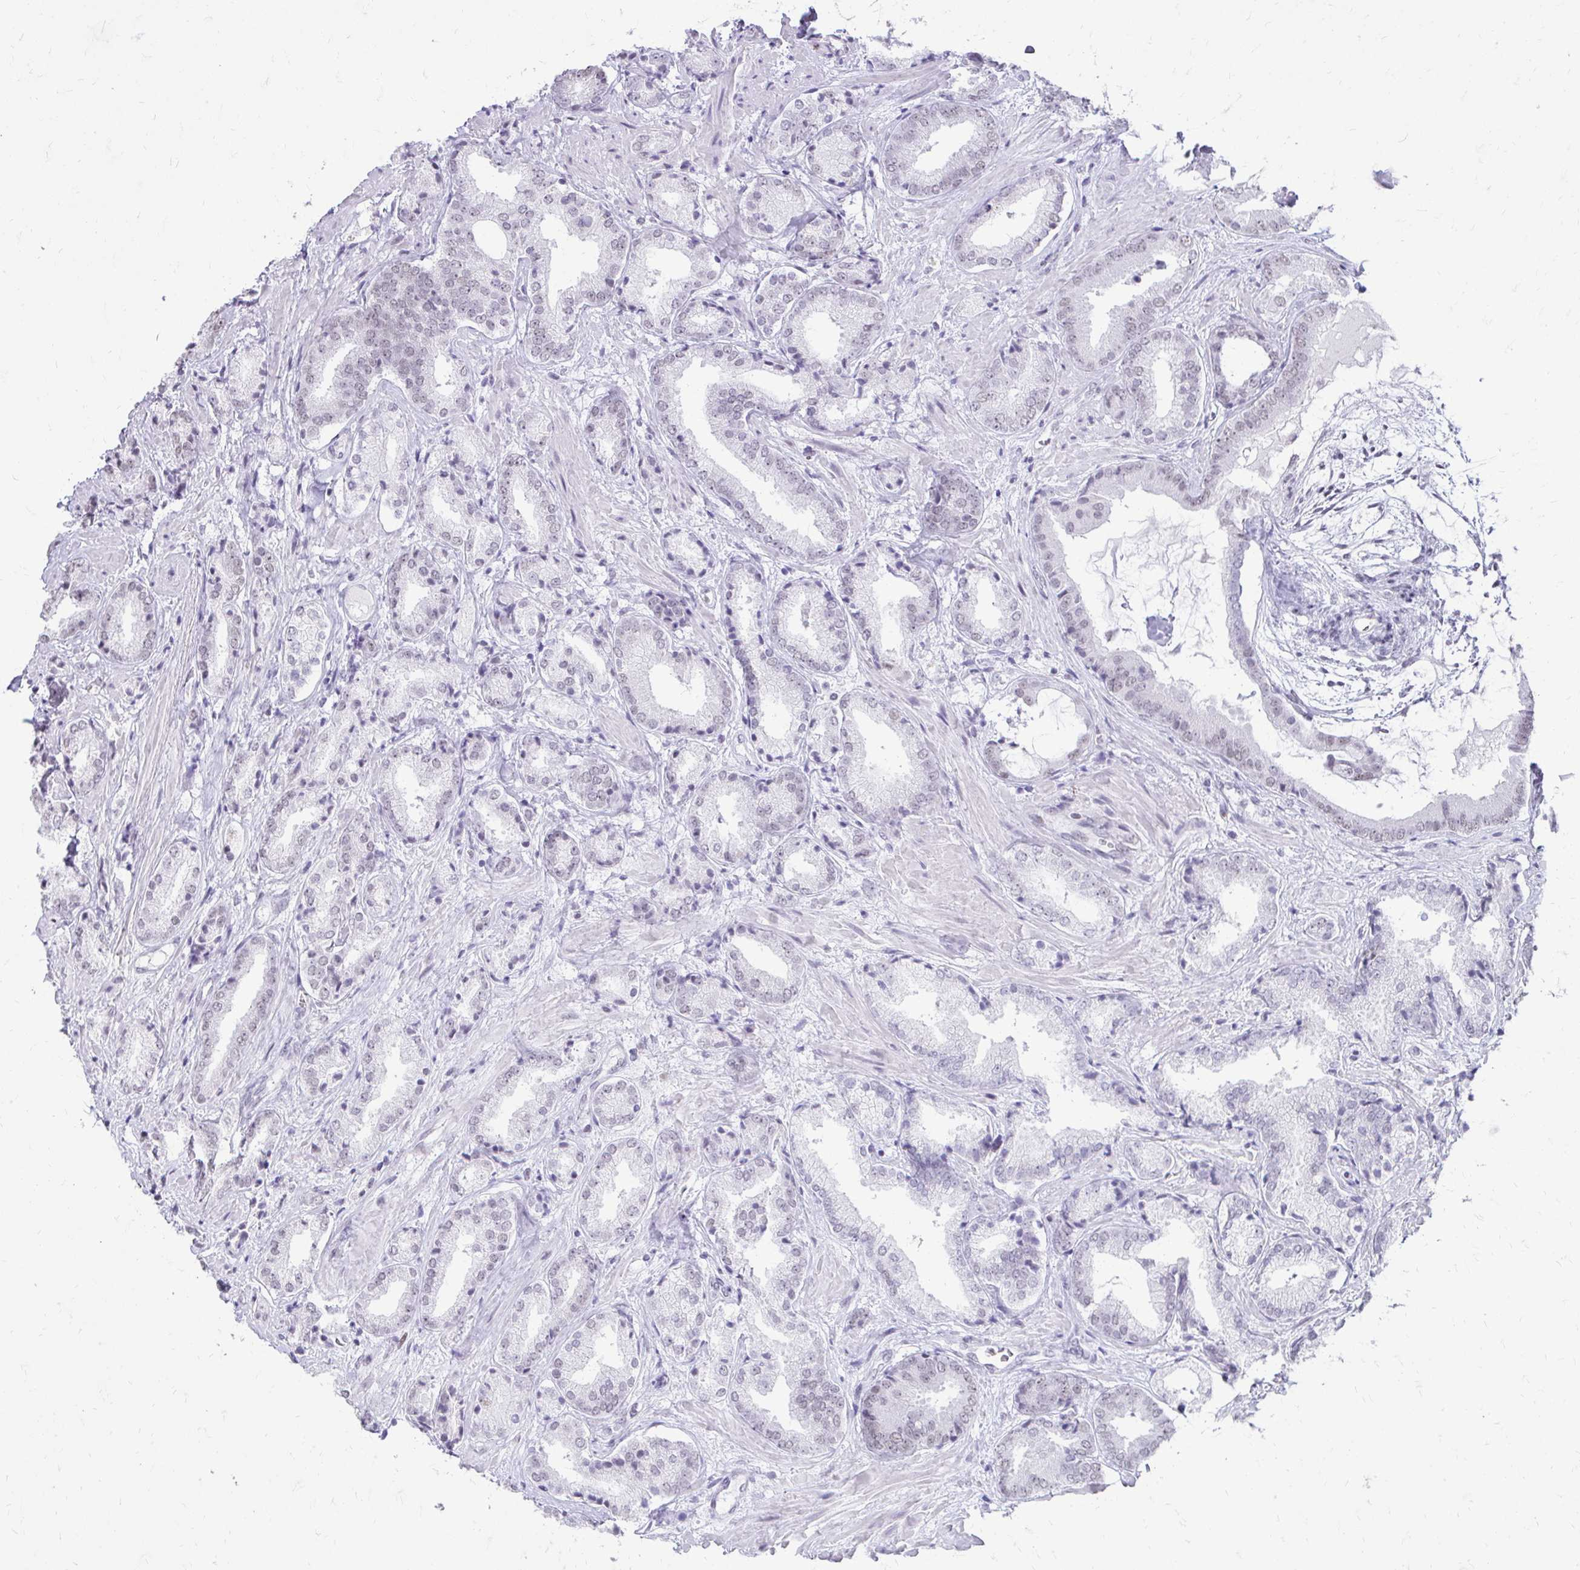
{"staining": {"intensity": "negative", "quantity": "none", "location": "none"}, "tissue": "prostate cancer", "cell_type": "Tumor cells", "image_type": "cancer", "snomed": [{"axis": "morphology", "description": "Adenocarcinoma, High grade"}, {"axis": "topography", "description": "Prostate"}], "caption": "Immunohistochemistry (IHC) histopathology image of neoplastic tissue: prostate cancer (high-grade adenocarcinoma) stained with DAB shows no significant protein staining in tumor cells.", "gene": "SS18", "patient": {"sex": "male", "age": 56}}